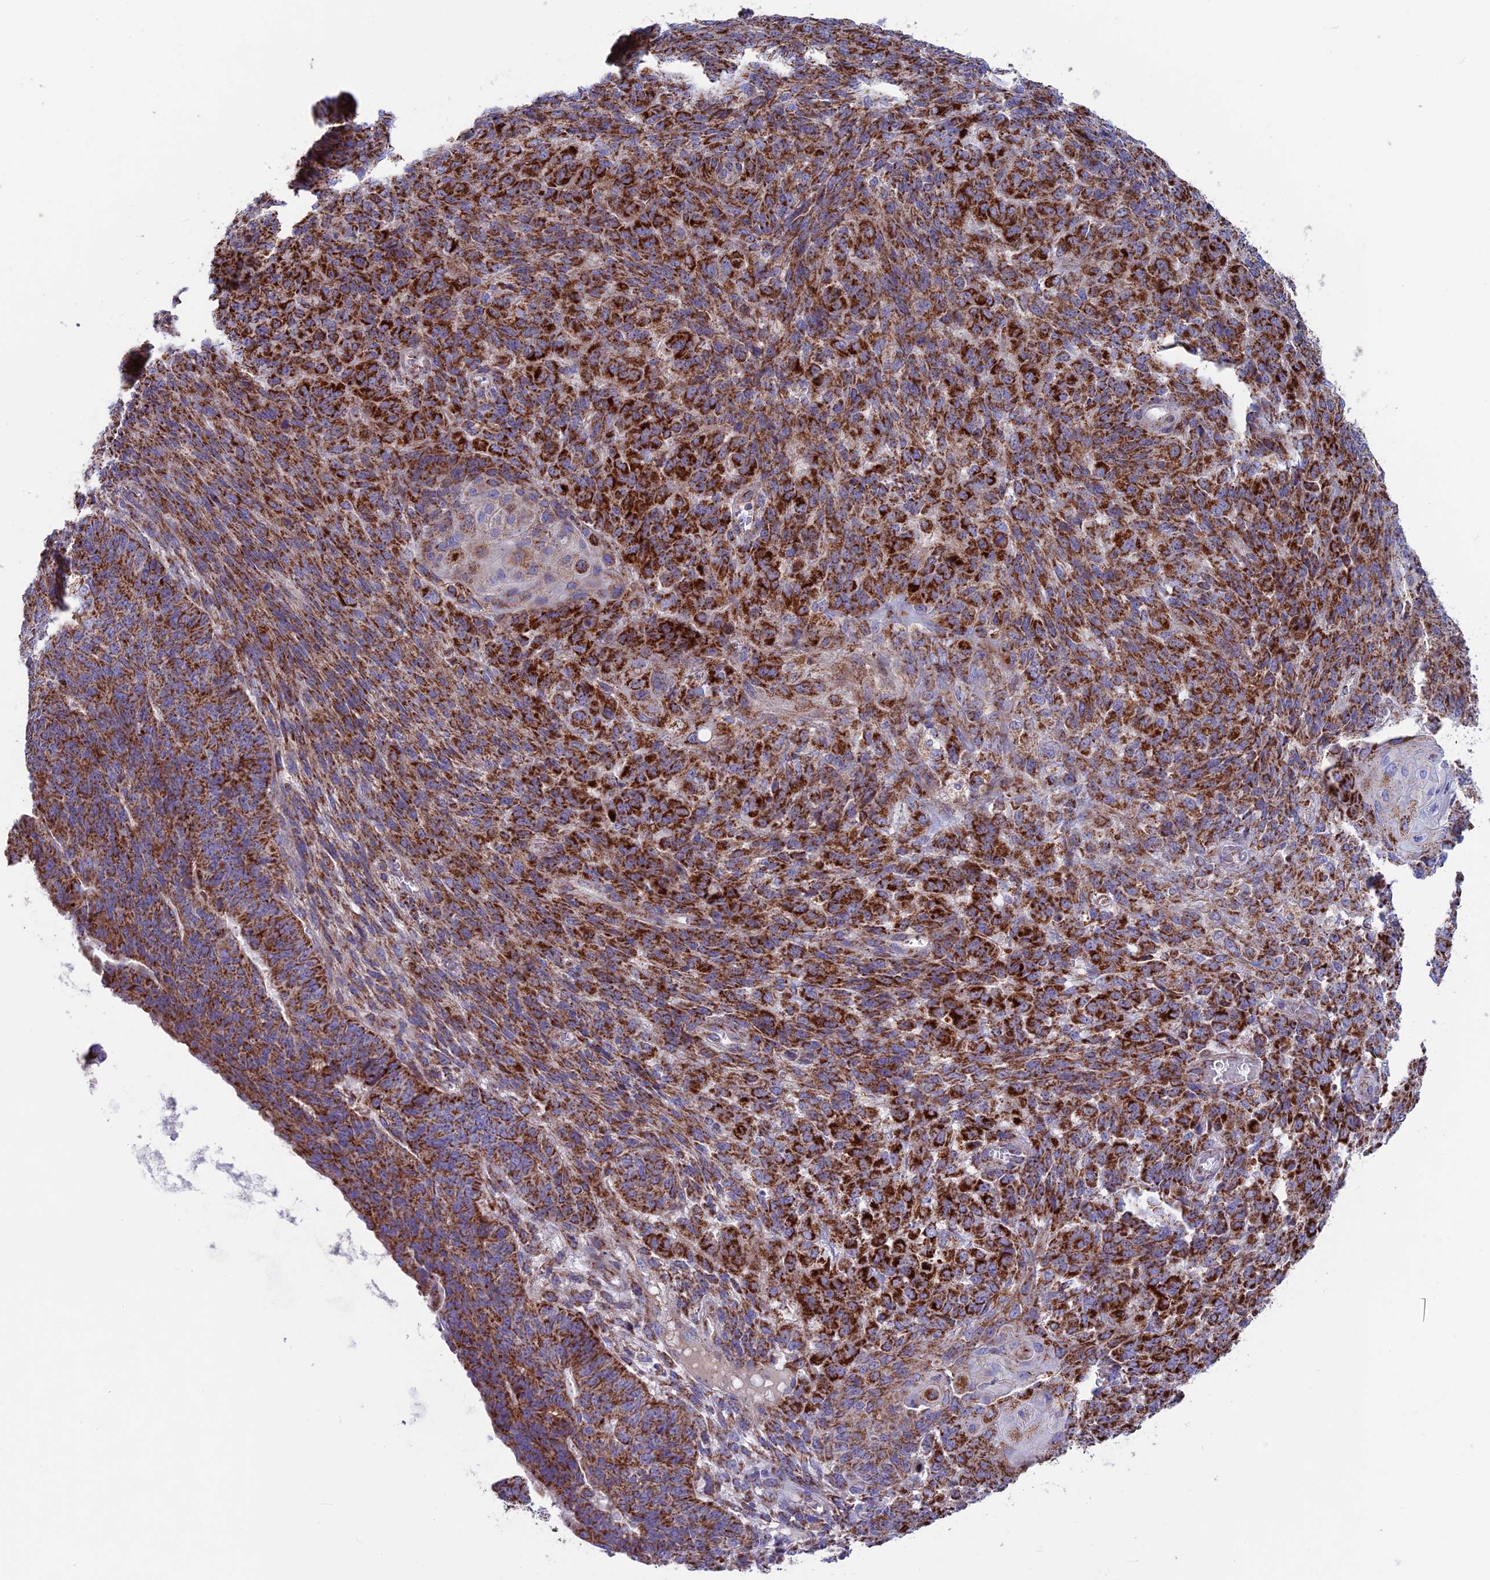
{"staining": {"intensity": "strong", "quantity": ">75%", "location": "cytoplasmic/membranous"}, "tissue": "endometrial cancer", "cell_type": "Tumor cells", "image_type": "cancer", "snomed": [{"axis": "morphology", "description": "Adenocarcinoma, NOS"}, {"axis": "topography", "description": "Endometrium"}], "caption": "About >75% of tumor cells in human endometrial cancer (adenocarcinoma) demonstrate strong cytoplasmic/membranous protein expression as visualized by brown immunohistochemical staining.", "gene": "CS", "patient": {"sex": "female", "age": 32}}